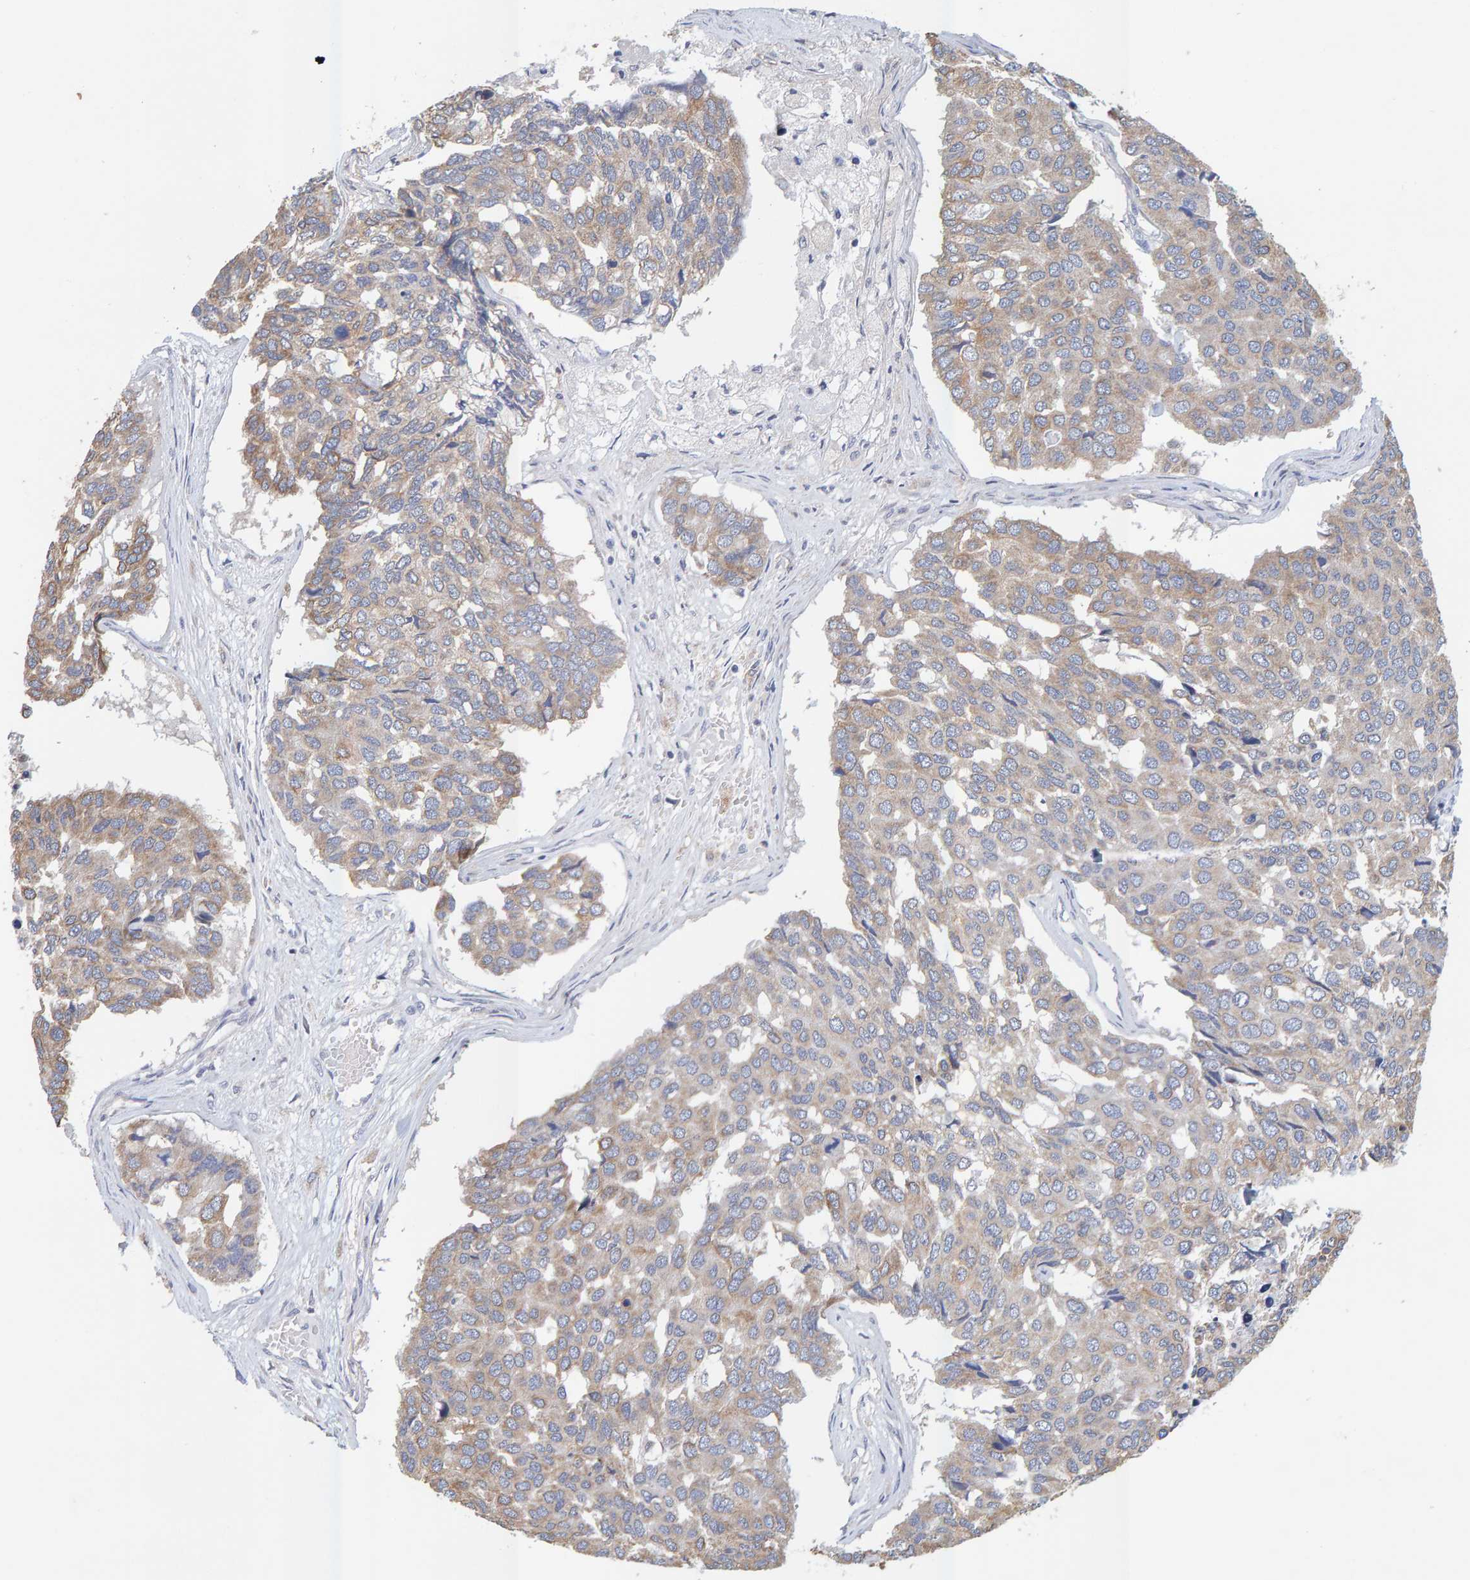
{"staining": {"intensity": "weak", "quantity": ">75%", "location": "cytoplasmic/membranous"}, "tissue": "pancreatic cancer", "cell_type": "Tumor cells", "image_type": "cancer", "snomed": [{"axis": "morphology", "description": "Adenocarcinoma, NOS"}, {"axis": "topography", "description": "Pancreas"}], "caption": "The micrograph demonstrates immunohistochemical staining of pancreatic adenocarcinoma. There is weak cytoplasmic/membranous positivity is appreciated in about >75% of tumor cells.", "gene": "SGPL1", "patient": {"sex": "male", "age": 50}}